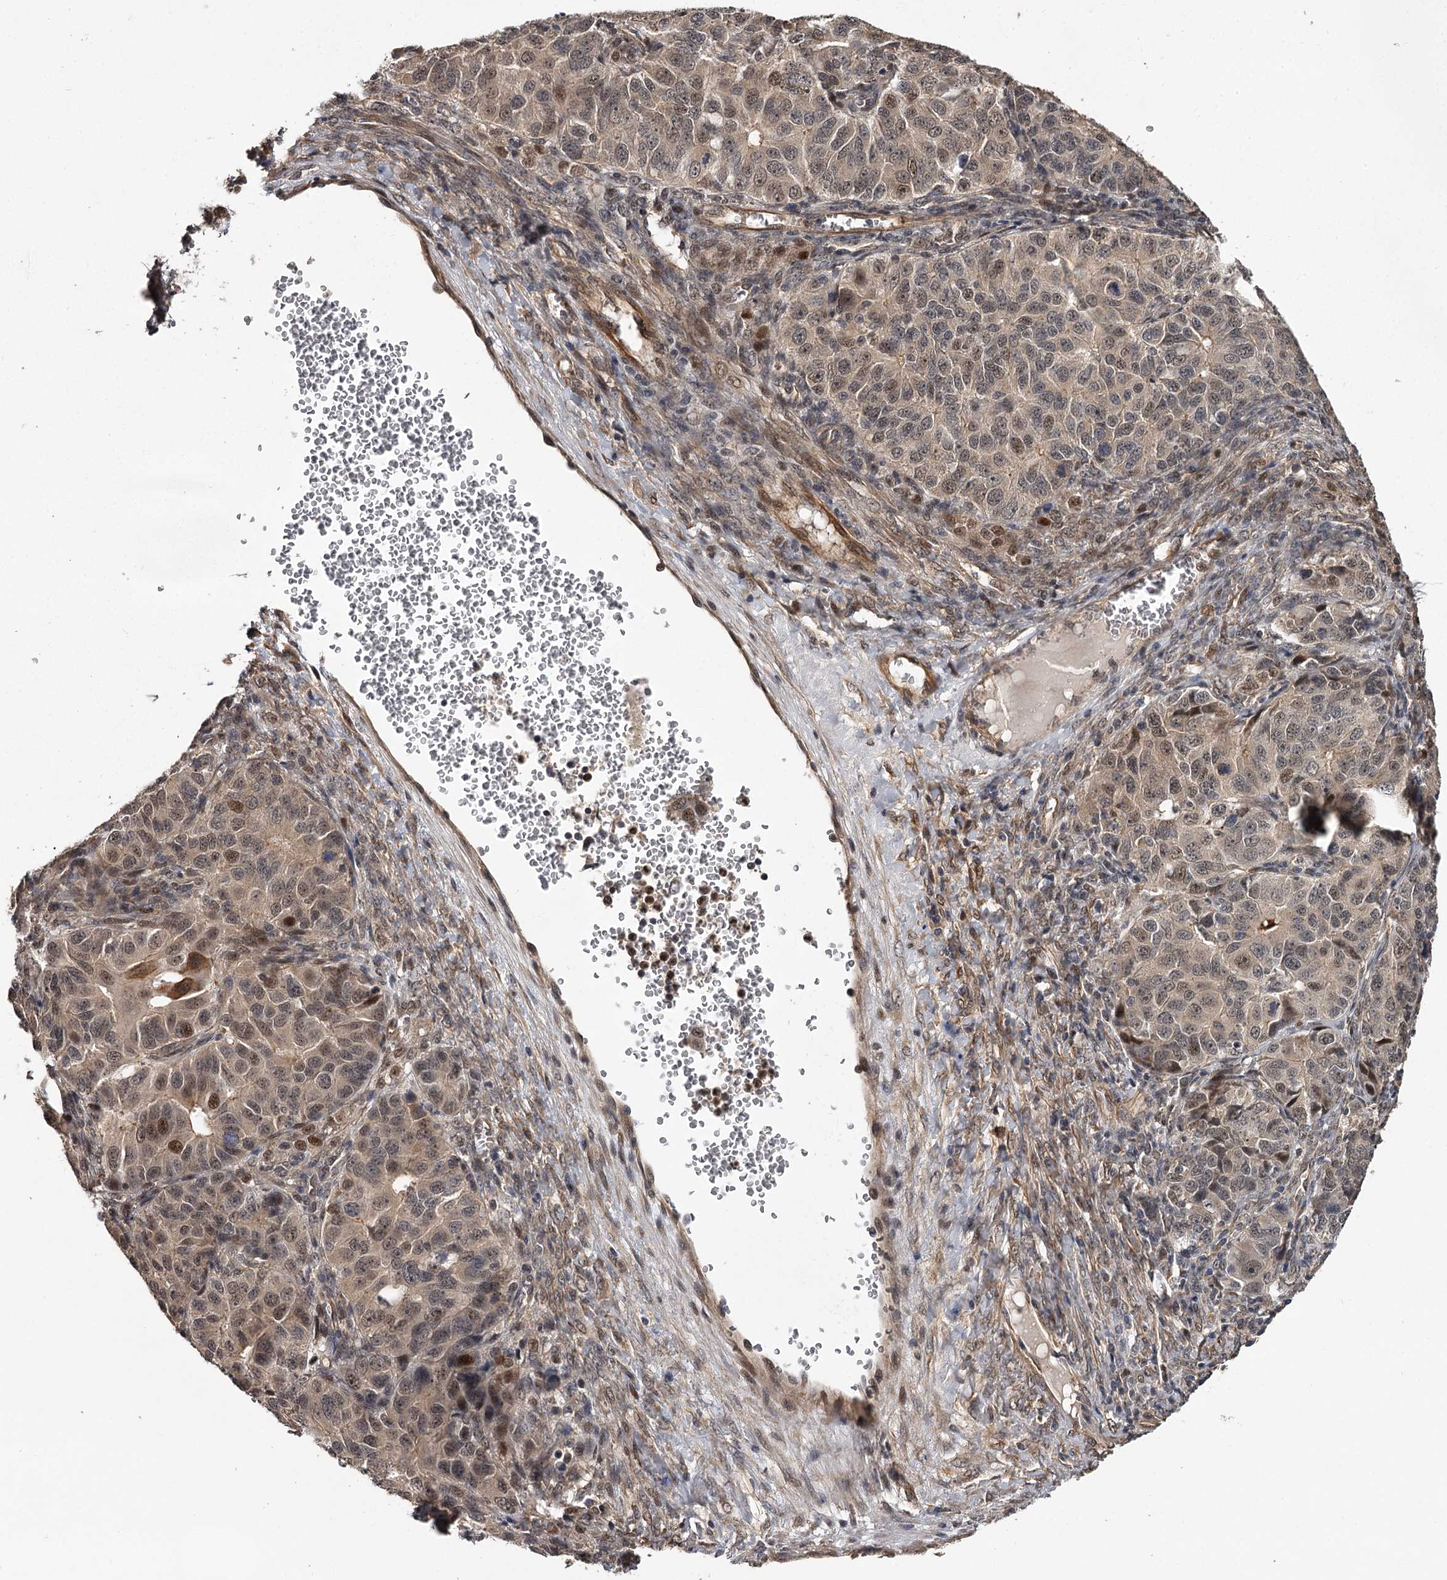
{"staining": {"intensity": "moderate", "quantity": "<25%", "location": "nuclear"}, "tissue": "ovarian cancer", "cell_type": "Tumor cells", "image_type": "cancer", "snomed": [{"axis": "morphology", "description": "Carcinoma, endometroid"}, {"axis": "topography", "description": "Ovary"}], "caption": "Tumor cells exhibit moderate nuclear staining in approximately <25% of cells in endometroid carcinoma (ovarian).", "gene": "MAML3", "patient": {"sex": "female", "age": 51}}